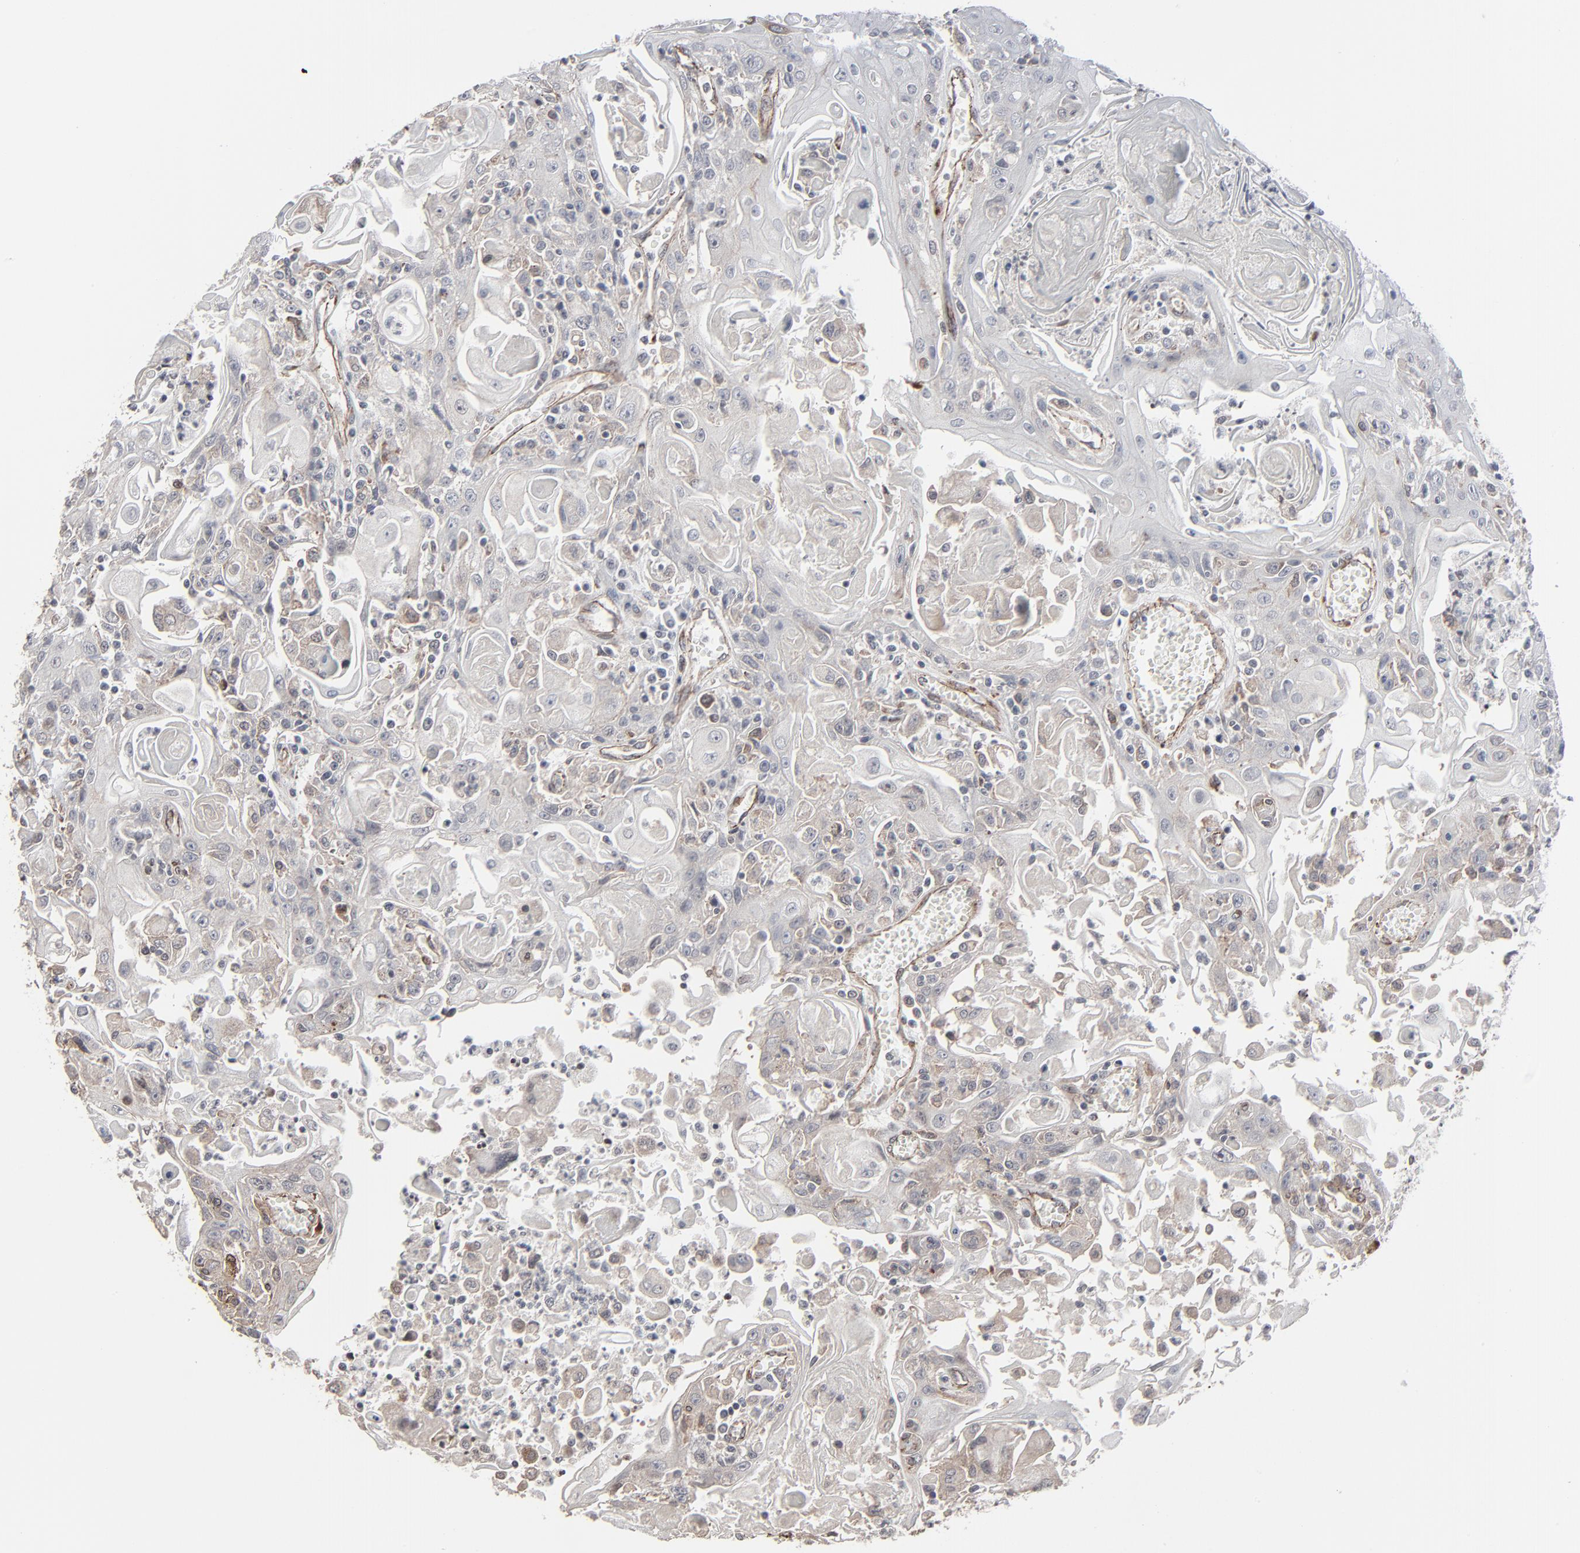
{"staining": {"intensity": "weak", "quantity": "25%-75%", "location": "cytoplasmic/membranous"}, "tissue": "head and neck cancer", "cell_type": "Tumor cells", "image_type": "cancer", "snomed": [{"axis": "morphology", "description": "Squamous cell carcinoma, NOS"}, {"axis": "topography", "description": "Oral tissue"}, {"axis": "topography", "description": "Head-Neck"}], "caption": "An image of squamous cell carcinoma (head and neck) stained for a protein displays weak cytoplasmic/membranous brown staining in tumor cells. (DAB (3,3'-diaminobenzidine) IHC with brightfield microscopy, high magnification).", "gene": "CTNND1", "patient": {"sex": "female", "age": 76}}